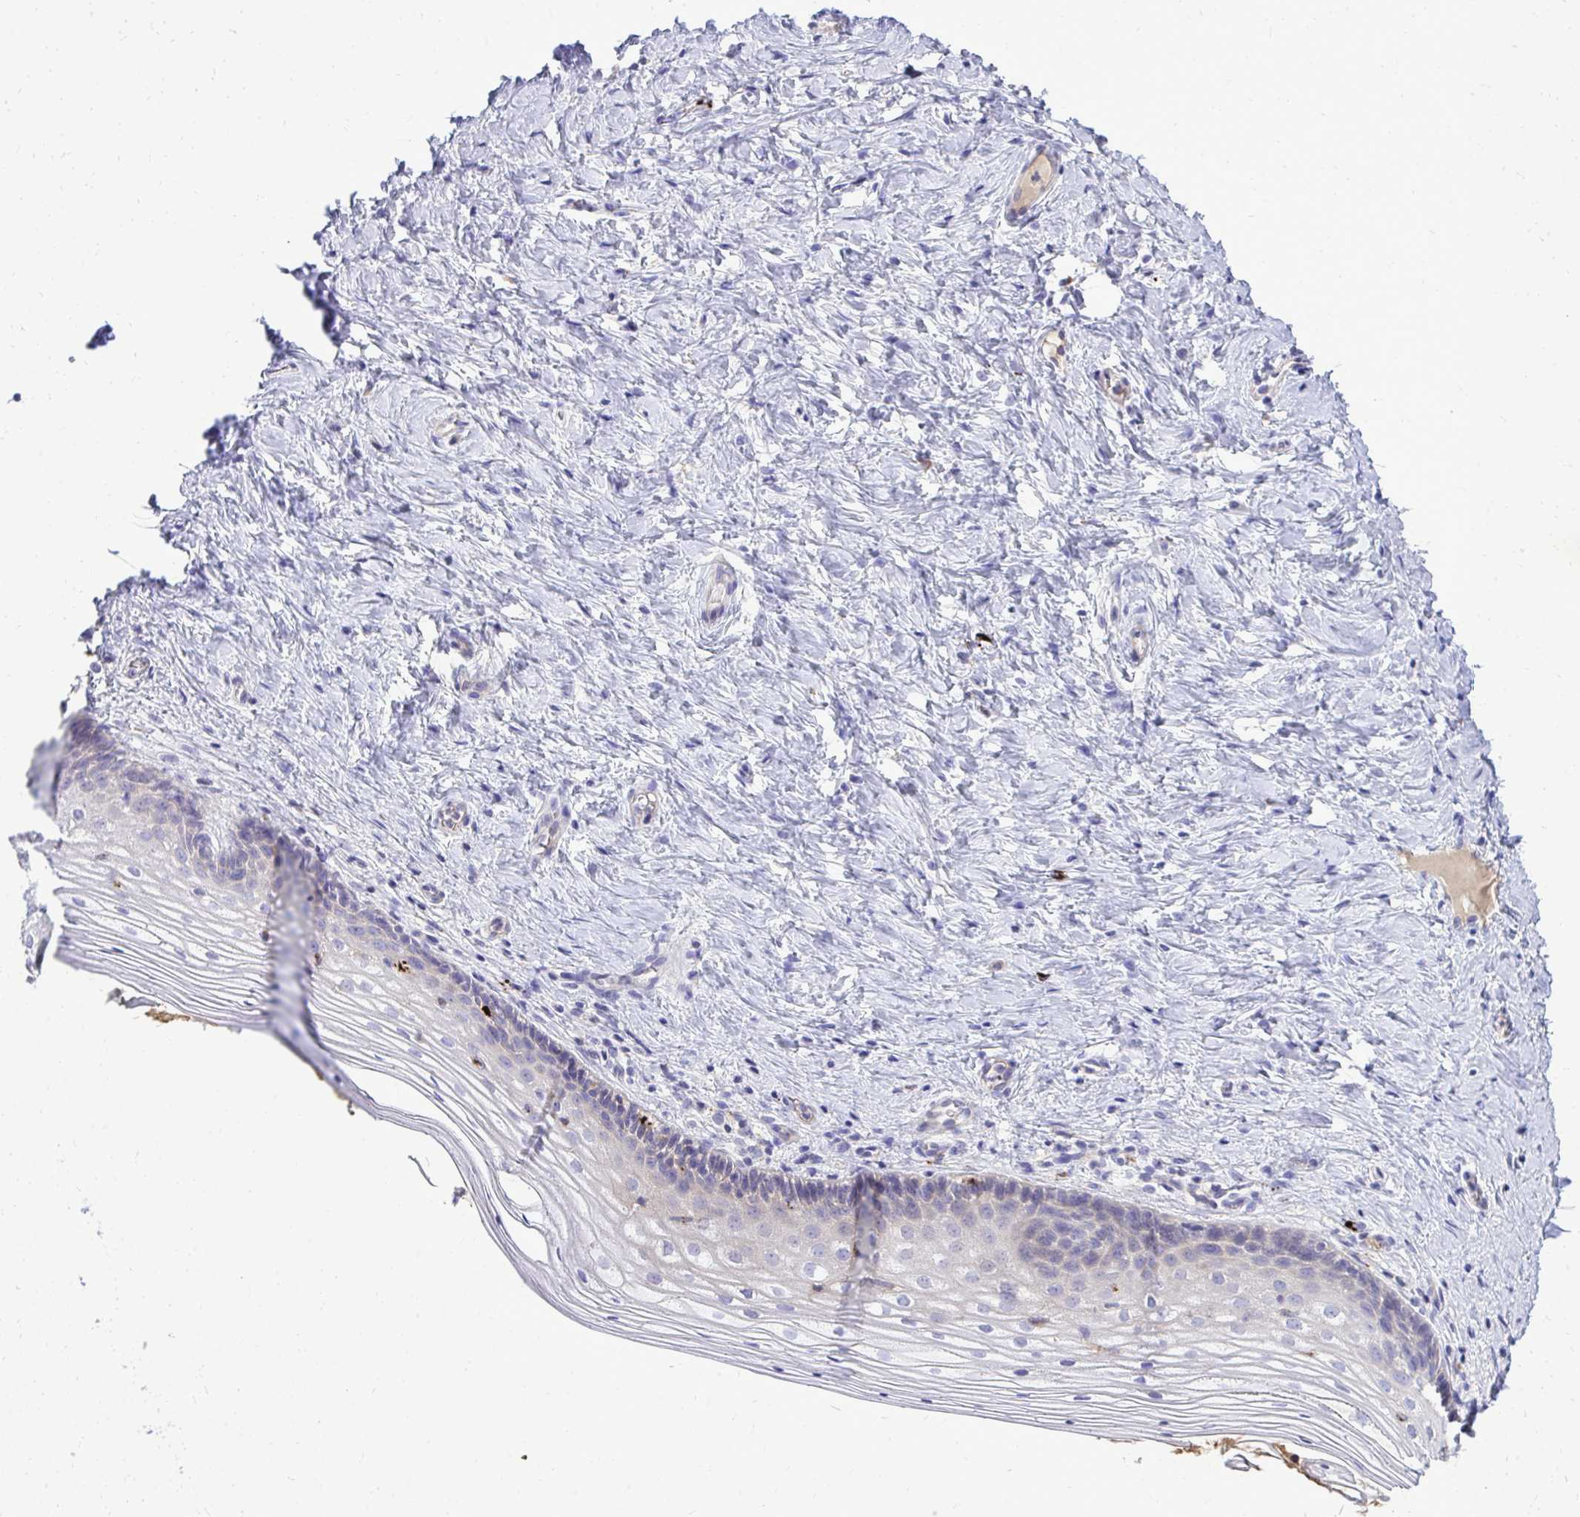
{"staining": {"intensity": "weak", "quantity": "<25%", "location": "cytoplasmic/membranous"}, "tissue": "vagina", "cell_type": "Squamous epithelial cells", "image_type": "normal", "snomed": [{"axis": "morphology", "description": "Normal tissue, NOS"}, {"axis": "topography", "description": "Vagina"}], "caption": "Human vagina stained for a protein using IHC exhibits no staining in squamous epithelial cells.", "gene": "TP53I11", "patient": {"sex": "female", "age": 45}}